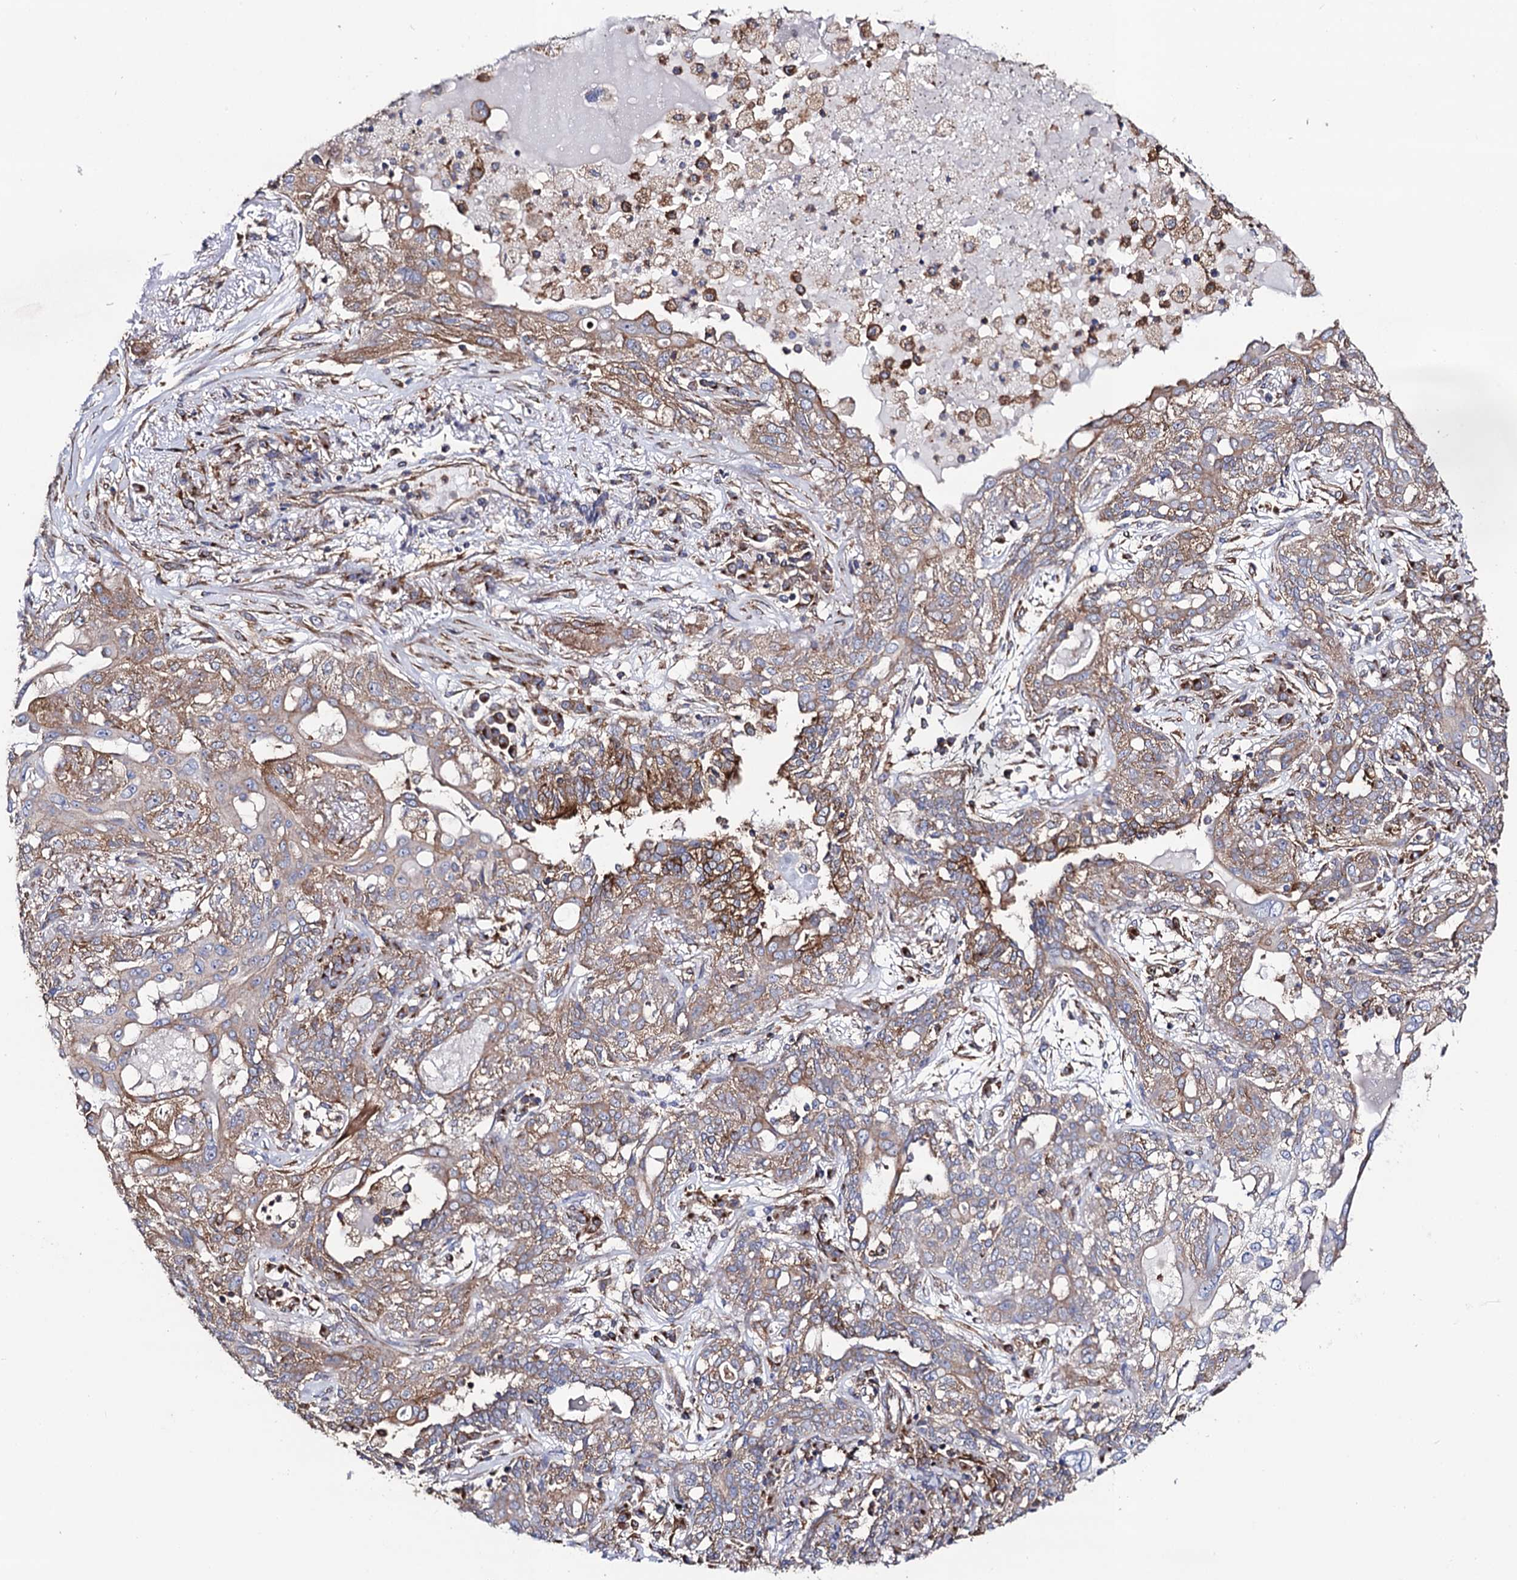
{"staining": {"intensity": "moderate", "quantity": "25%-75%", "location": "cytoplasmic/membranous"}, "tissue": "lung cancer", "cell_type": "Tumor cells", "image_type": "cancer", "snomed": [{"axis": "morphology", "description": "Squamous cell carcinoma, NOS"}, {"axis": "topography", "description": "Lung"}], "caption": "Immunohistochemistry photomicrograph of neoplastic tissue: lung cancer stained using immunohistochemistry demonstrates medium levels of moderate protein expression localized specifically in the cytoplasmic/membranous of tumor cells, appearing as a cytoplasmic/membranous brown color.", "gene": "DYDC1", "patient": {"sex": "female", "age": 70}}